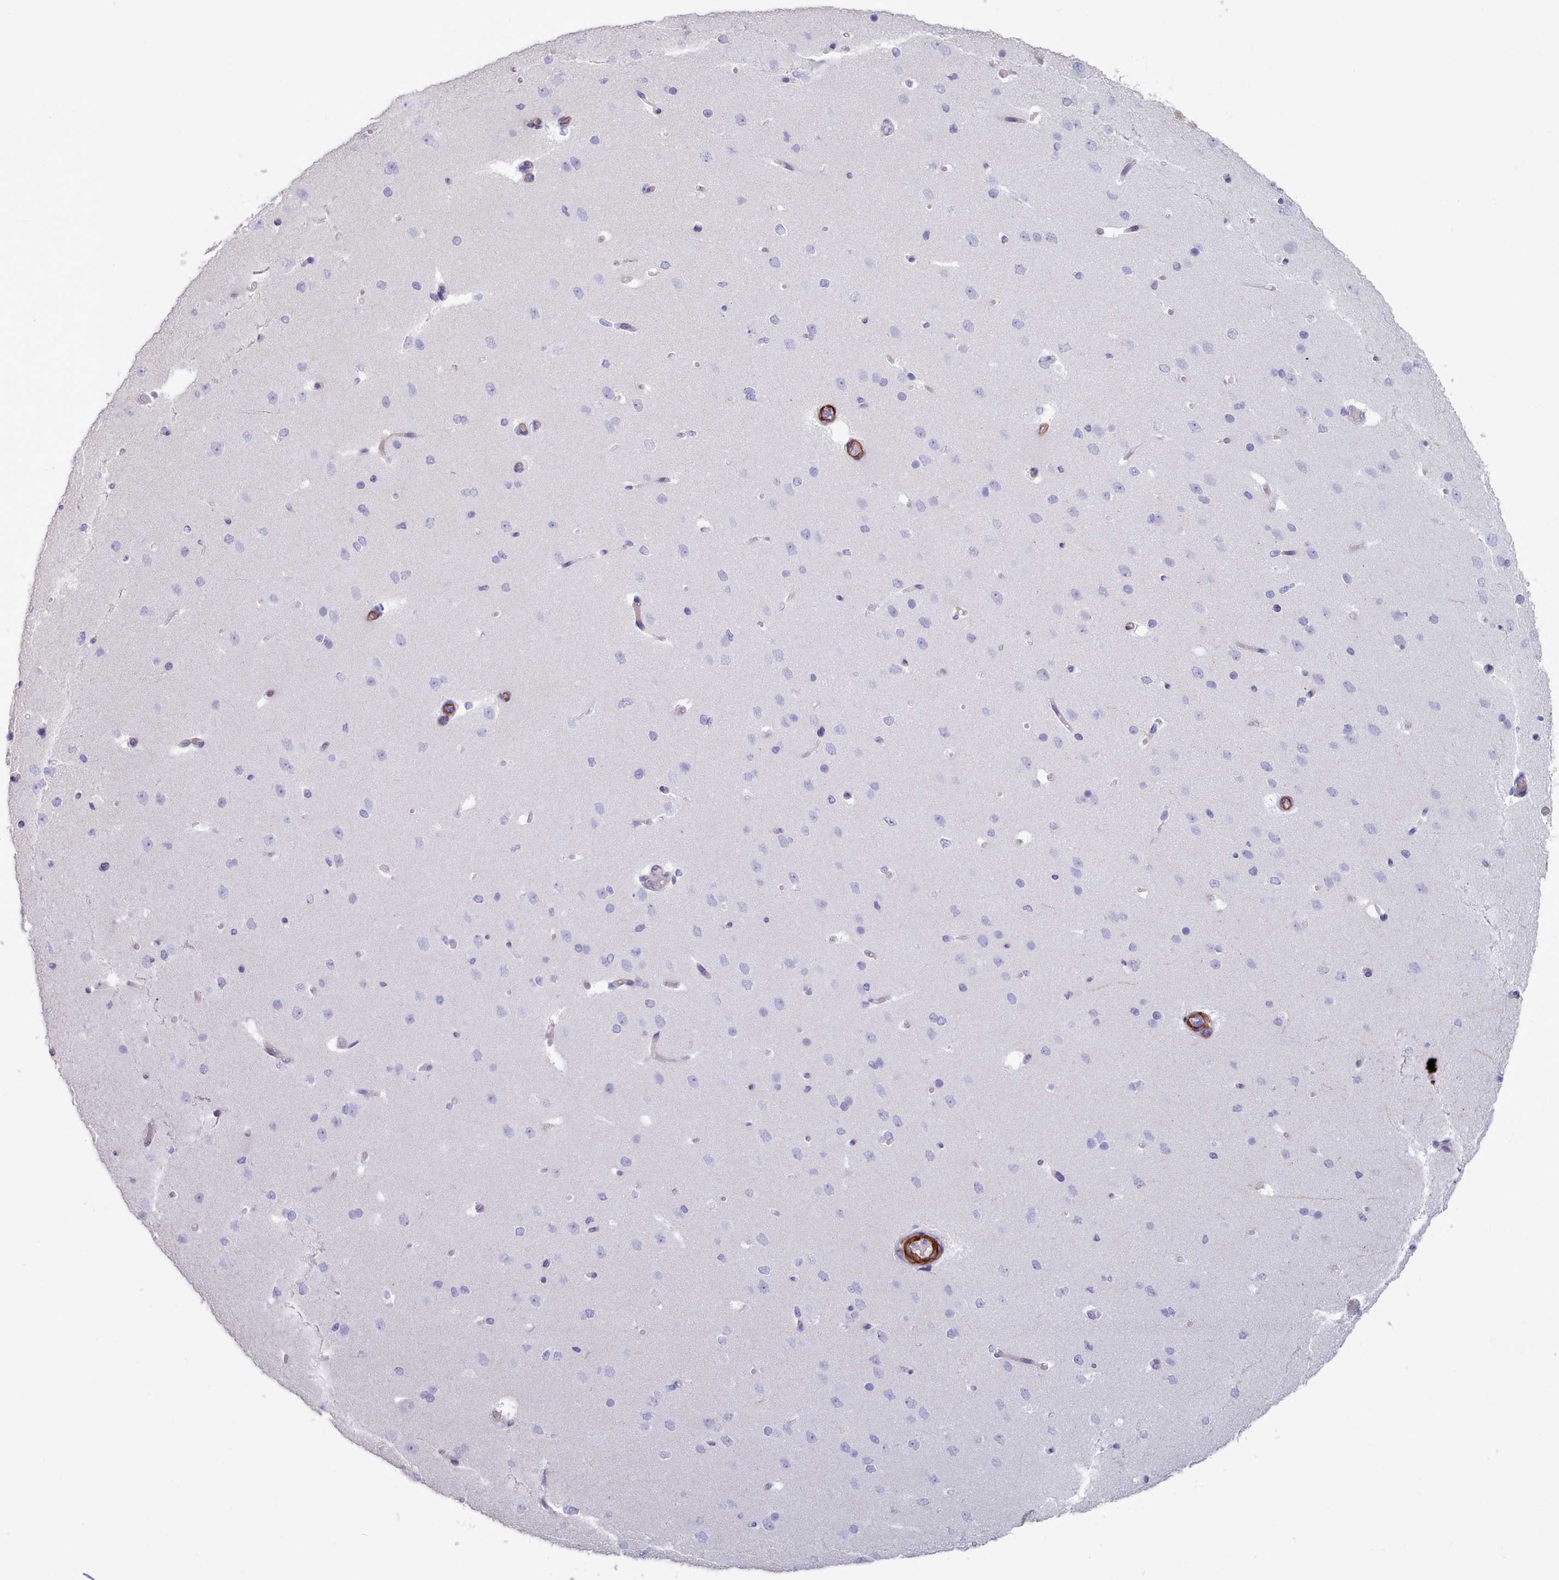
{"staining": {"intensity": "strong", "quantity": ">75%", "location": "cytoplasmic/membranous"}, "tissue": "cerebral cortex", "cell_type": "Endothelial cells", "image_type": "normal", "snomed": [{"axis": "morphology", "description": "Normal tissue, NOS"}, {"axis": "morphology", "description": "Inflammation, NOS"}, {"axis": "topography", "description": "Cerebral cortex"}], "caption": "Protein staining displays strong cytoplasmic/membranous positivity in approximately >75% of endothelial cells in benign cerebral cortex.", "gene": "FPGS", "patient": {"sex": "male", "age": 6}}